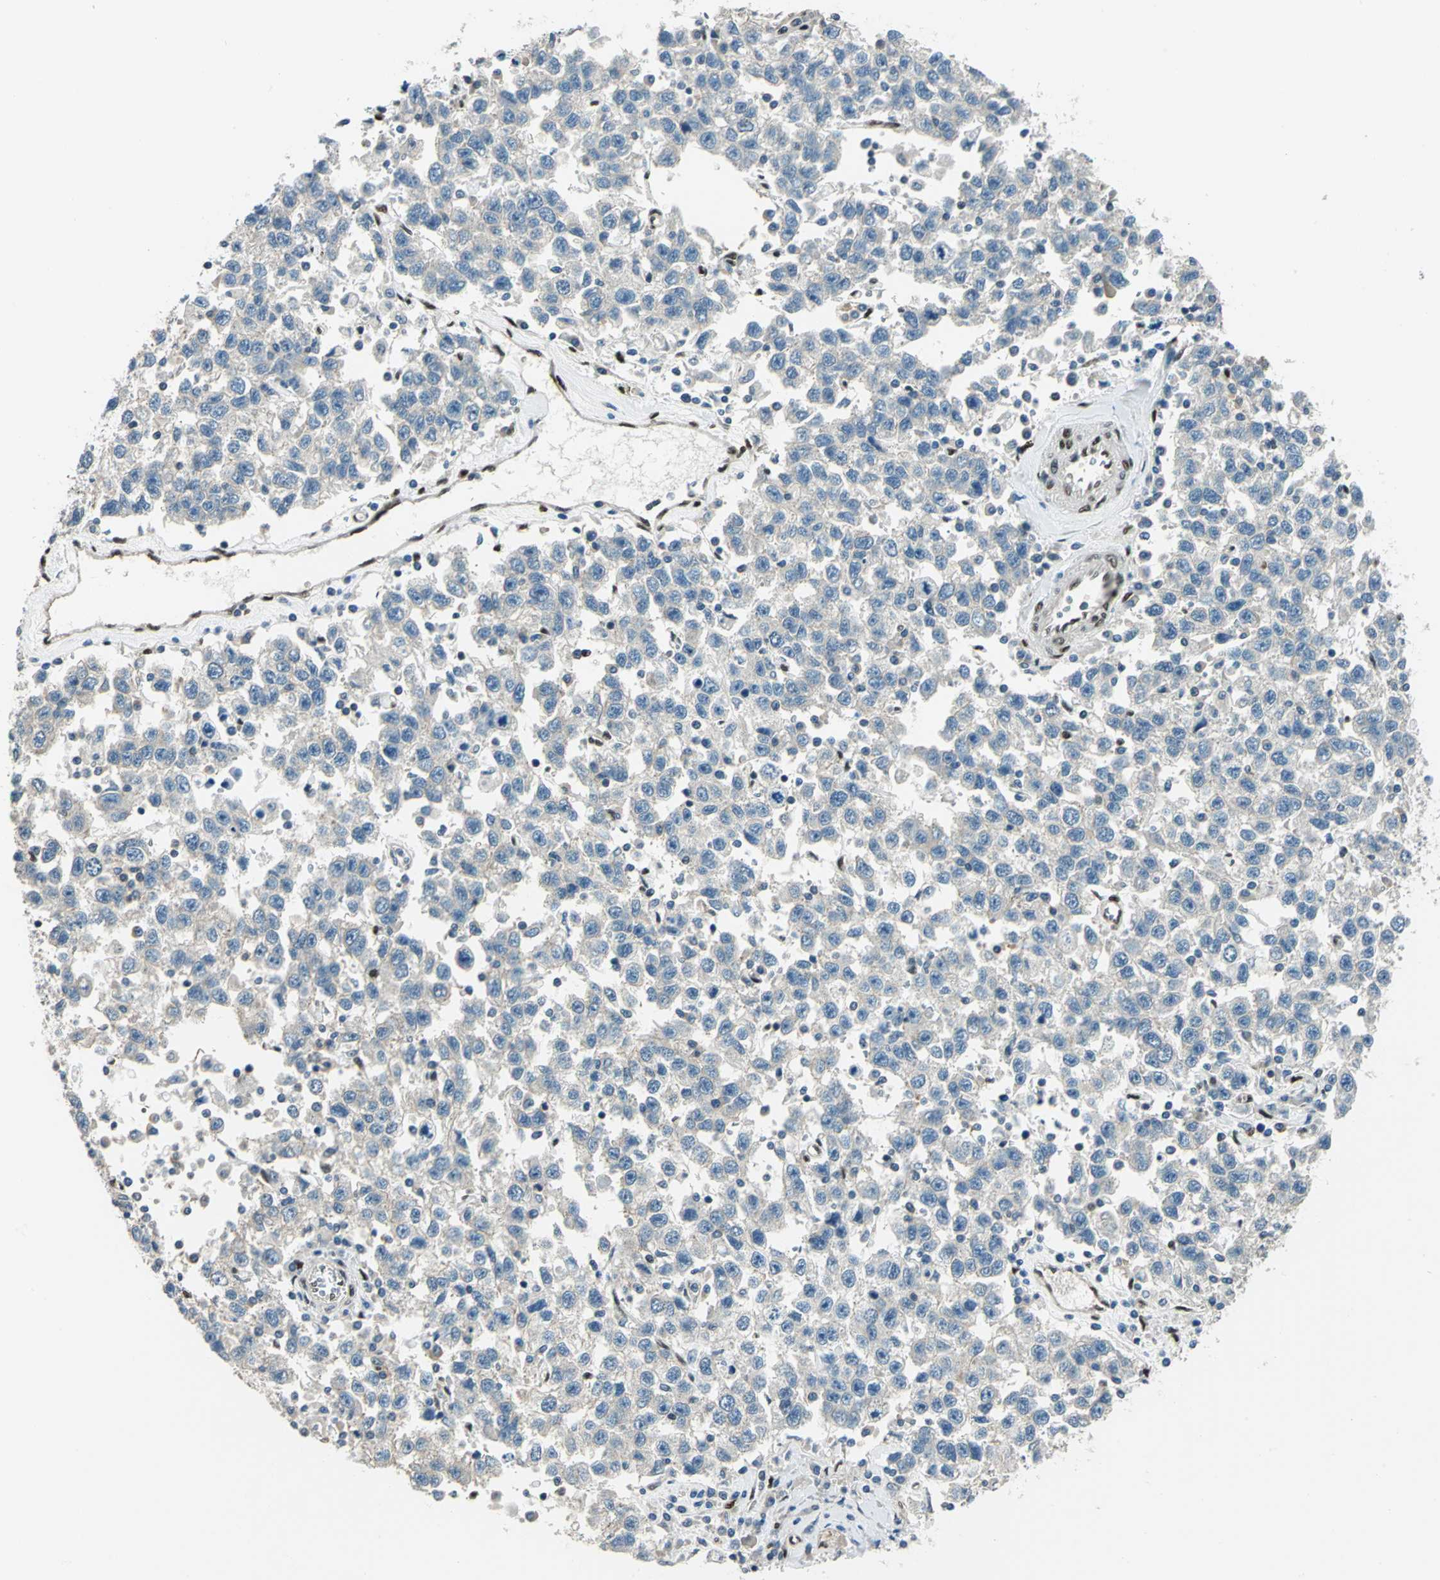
{"staining": {"intensity": "negative", "quantity": "none", "location": "none"}, "tissue": "testis cancer", "cell_type": "Tumor cells", "image_type": "cancer", "snomed": [{"axis": "morphology", "description": "Seminoma, NOS"}, {"axis": "topography", "description": "Testis"}], "caption": "The histopathology image reveals no staining of tumor cells in testis cancer (seminoma). (Stains: DAB (3,3'-diaminobenzidine) immunohistochemistry with hematoxylin counter stain, Microscopy: brightfield microscopy at high magnification).", "gene": "NFIA", "patient": {"sex": "male", "age": 41}}